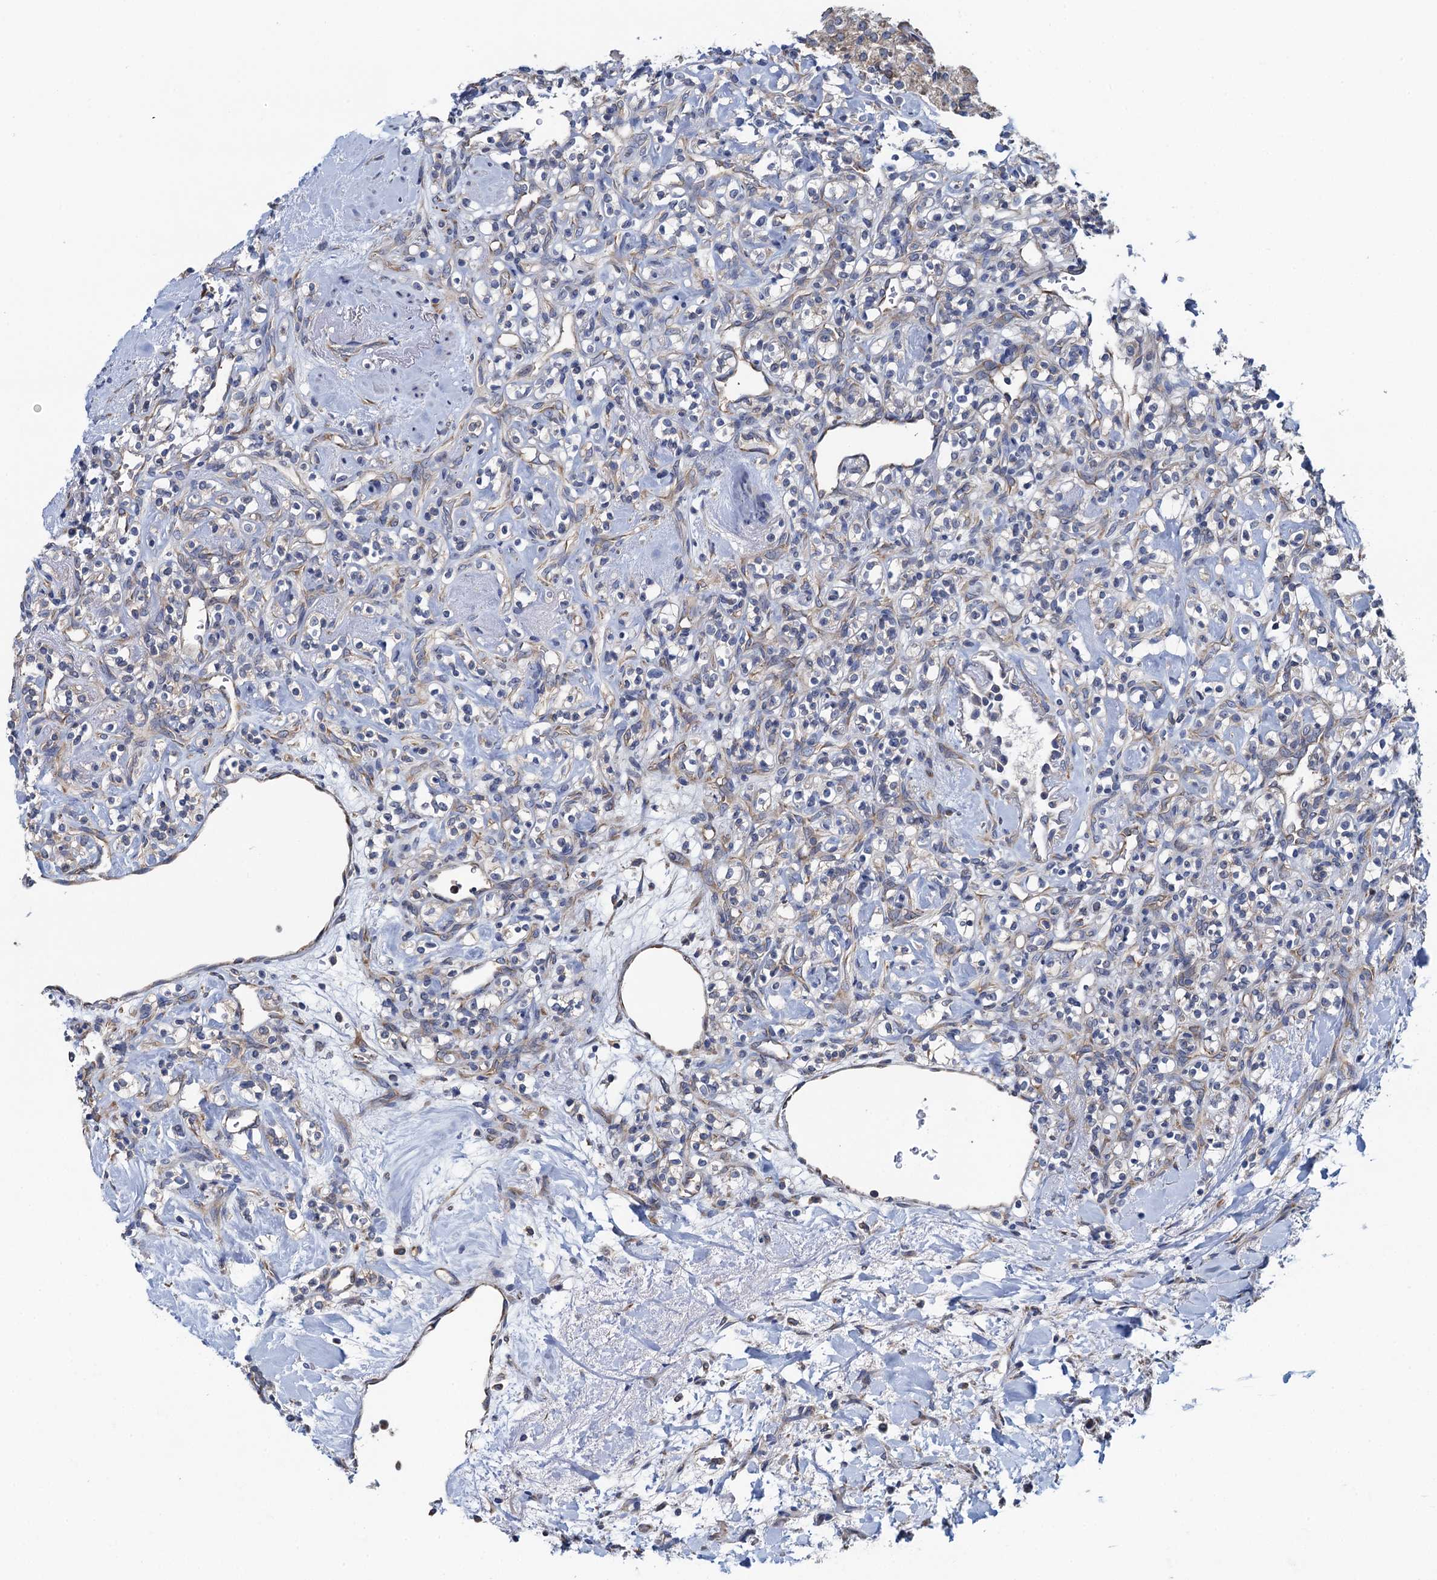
{"staining": {"intensity": "negative", "quantity": "none", "location": "none"}, "tissue": "renal cancer", "cell_type": "Tumor cells", "image_type": "cancer", "snomed": [{"axis": "morphology", "description": "Adenocarcinoma, NOS"}, {"axis": "topography", "description": "Kidney"}], "caption": "Immunohistochemical staining of renal cancer exhibits no significant positivity in tumor cells.", "gene": "ADCY9", "patient": {"sex": "male", "age": 77}}